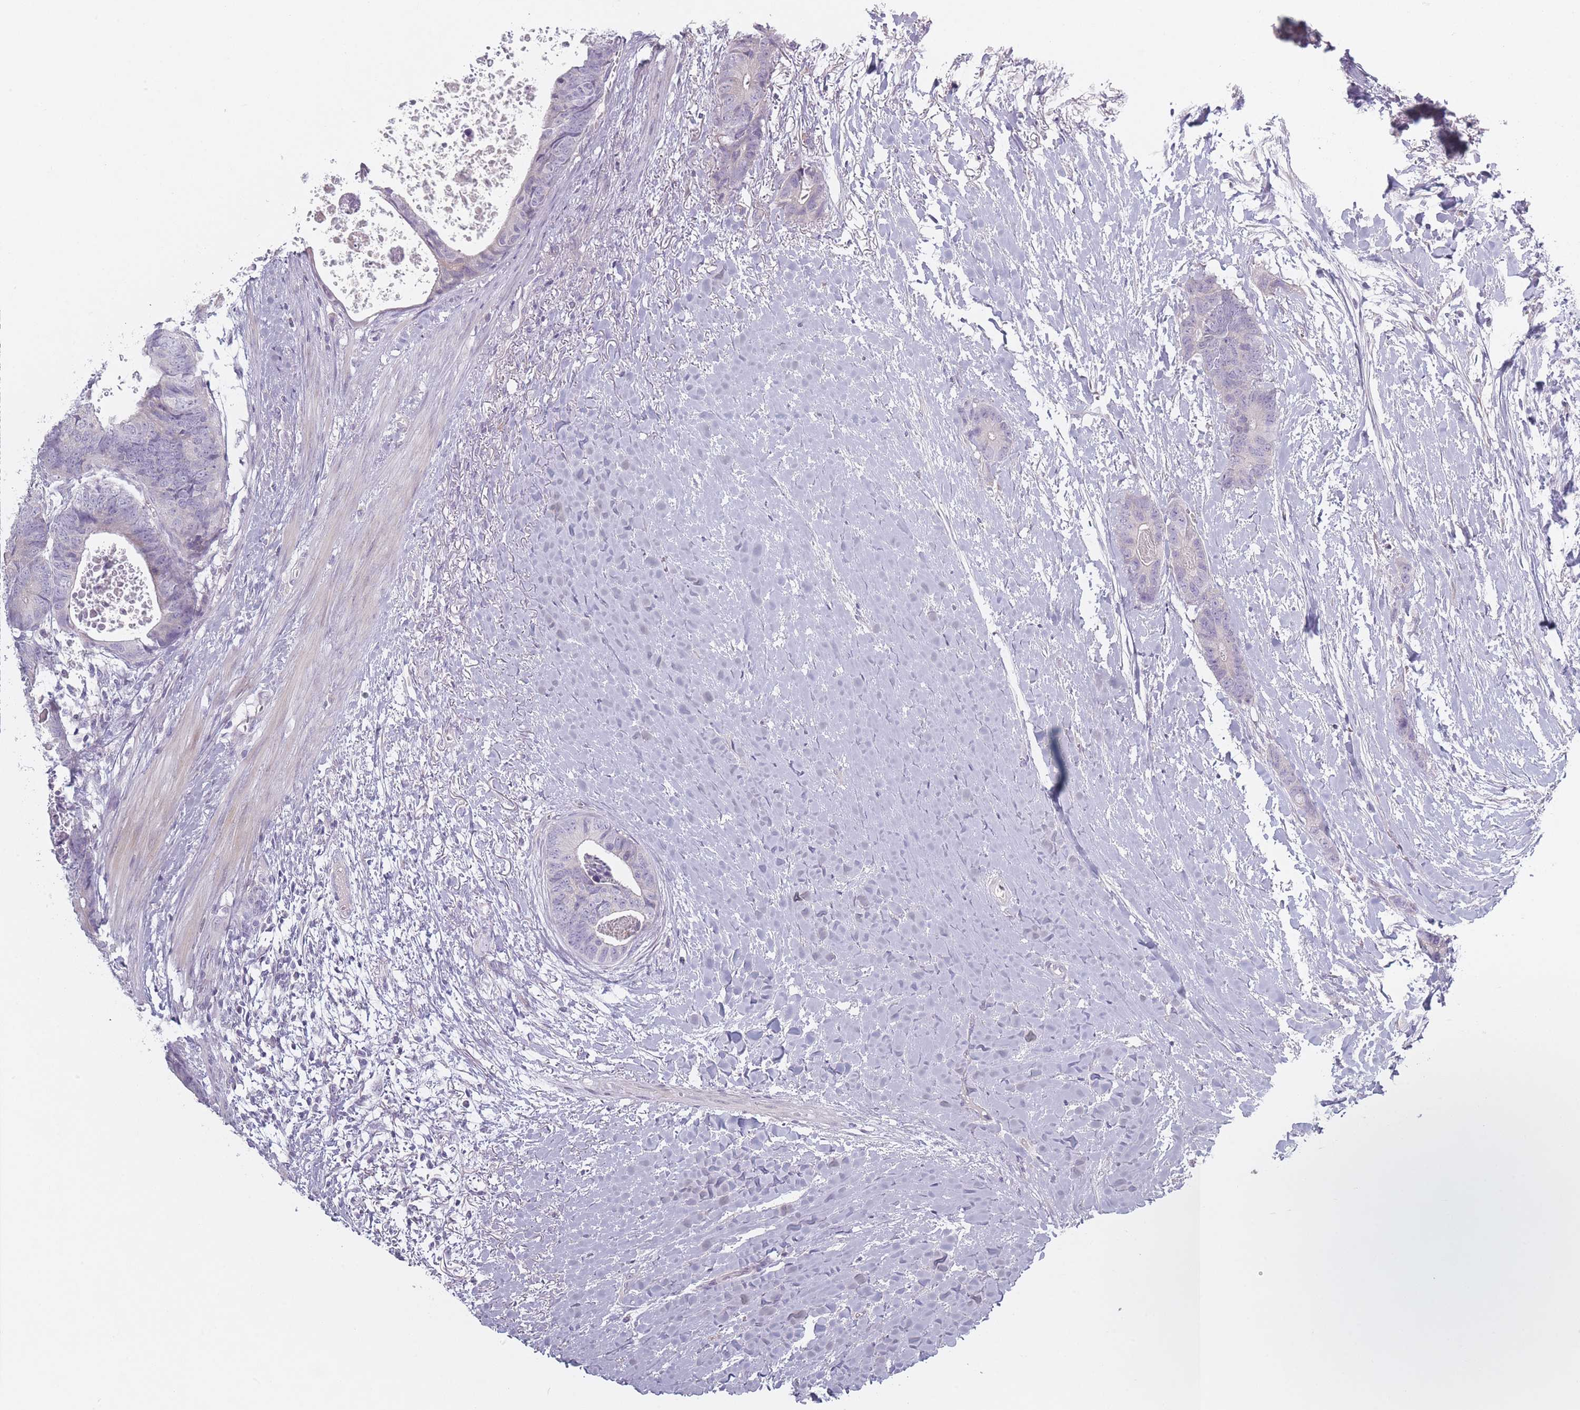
{"staining": {"intensity": "negative", "quantity": "none", "location": "none"}, "tissue": "colorectal cancer", "cell_type": "Tumor cells", "image_type": "cancer", "snomed": [{"axis": "morphology", "description": "Adenocarcinoma, NOS"}, {"axis": "topography", "description": "Colon"}], "caption": "Immunohistochemical staining of human colorectal adenocarcinoma shows no significant positivity in tumor cells. Brightfield microscopy of IHC stained with DAB (brown) and hematoxylin (blue), captured at high magnification.", "gene": "RASL10B", "patient": {"sex": "female", "age": 57}}